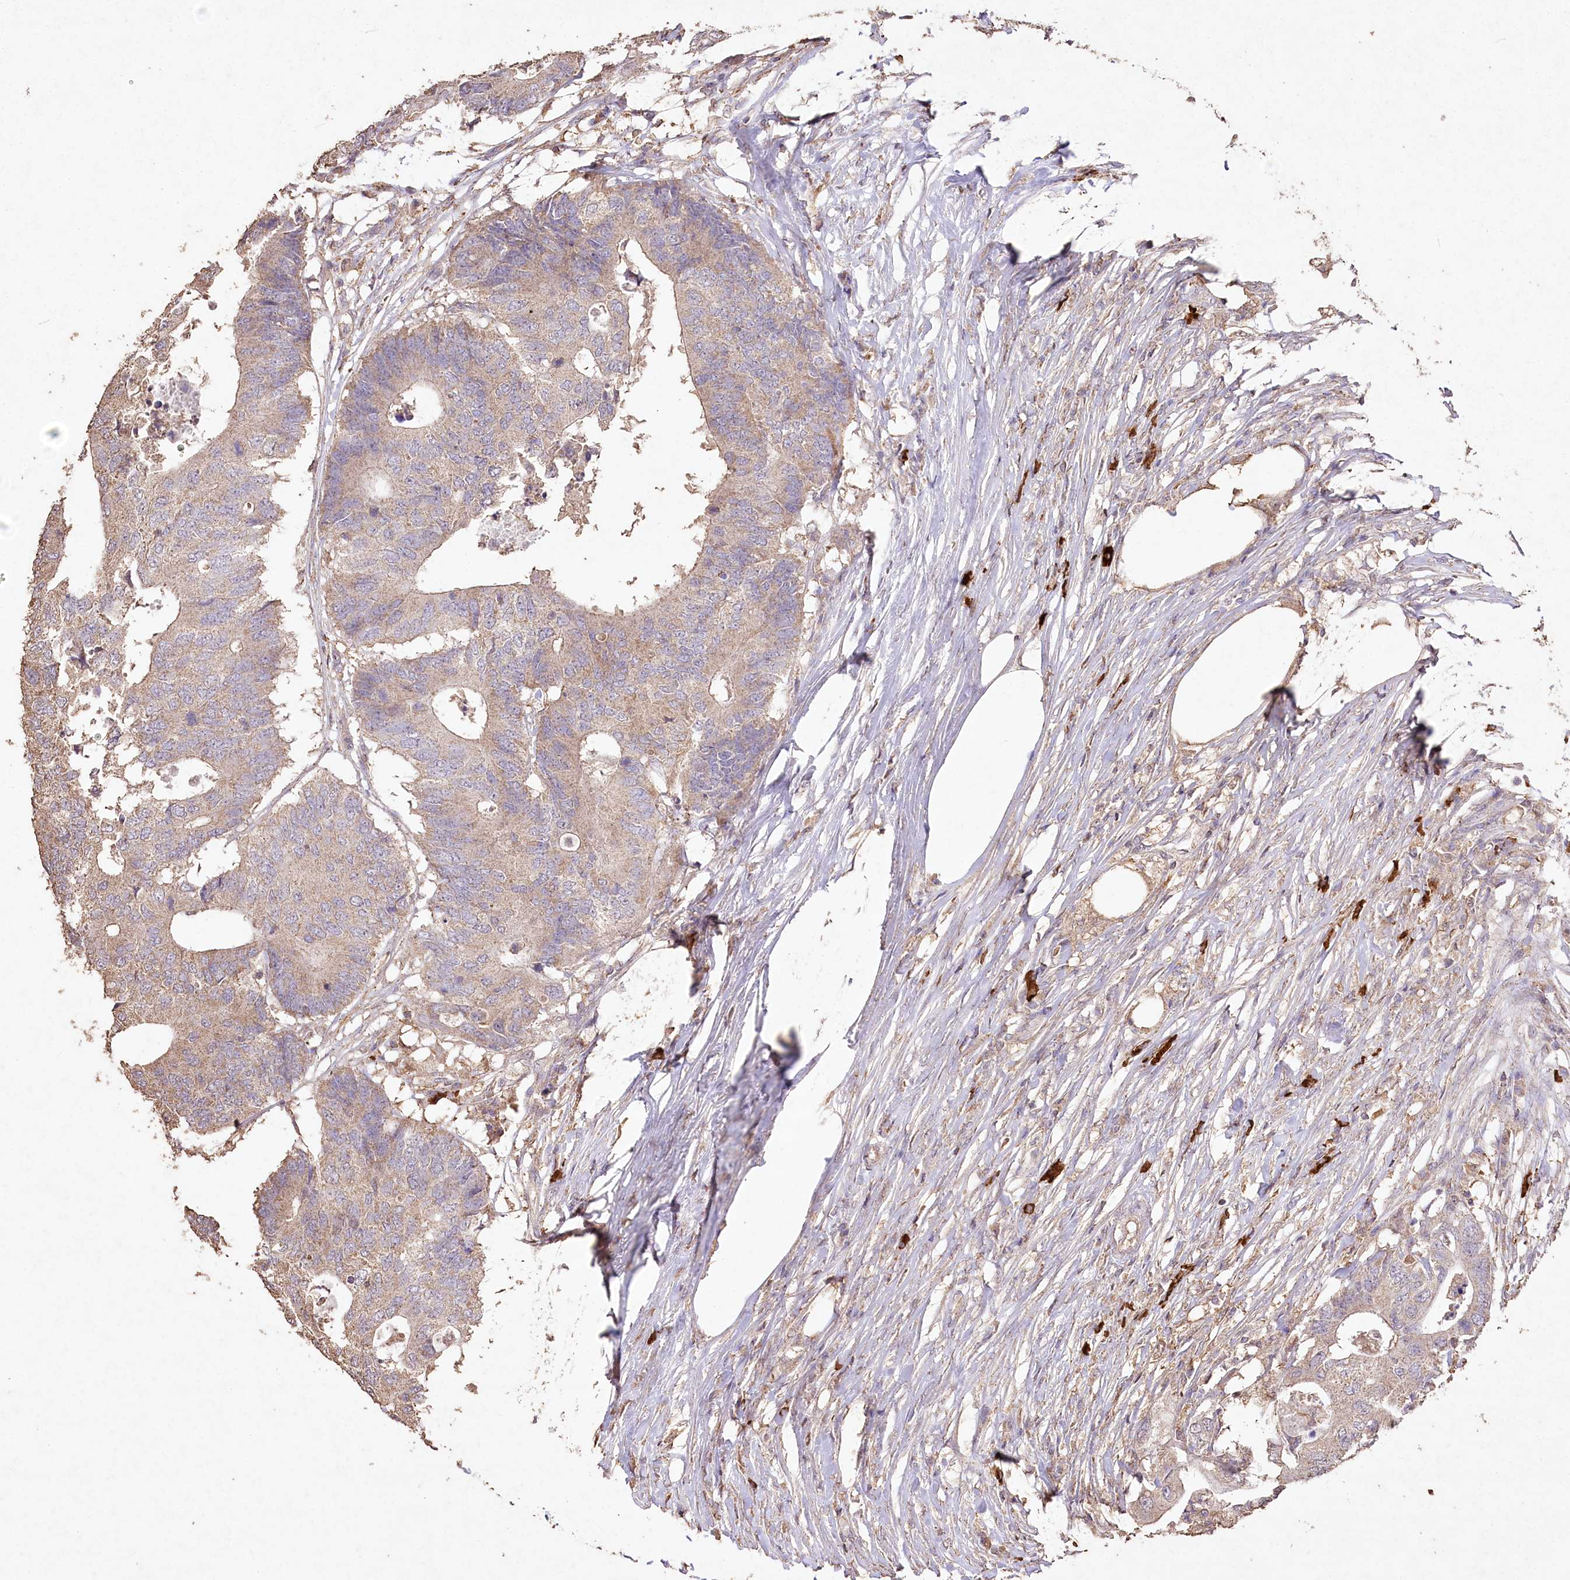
{"staining": {"intensity": "weak", "quantity": ">75%", "location": "cytoplasmic/membranous"}, "tissue": "colorectal cancer", "cell_type": "Tumor cells", "image_type": "cancer", "snomed": [{"axis": "morphology", "description": "Adenocarcinoma, NOS"}, {"axis": "topography", "description": "Colon"}], "caption": "Protein analysis of colorectal cancer tissue reveals weak cytoplasmic/membranous staining in about >75% of tumor cells. The staining was performed using DAB (3,3'-diaminobenzidine) to visualize the protein expression in brown, while the nuclei were stained in blue with hematoxylin (Magnification: 20x).", "gene": "IREB2", "patient": {"sex": "male", "age": 71}}